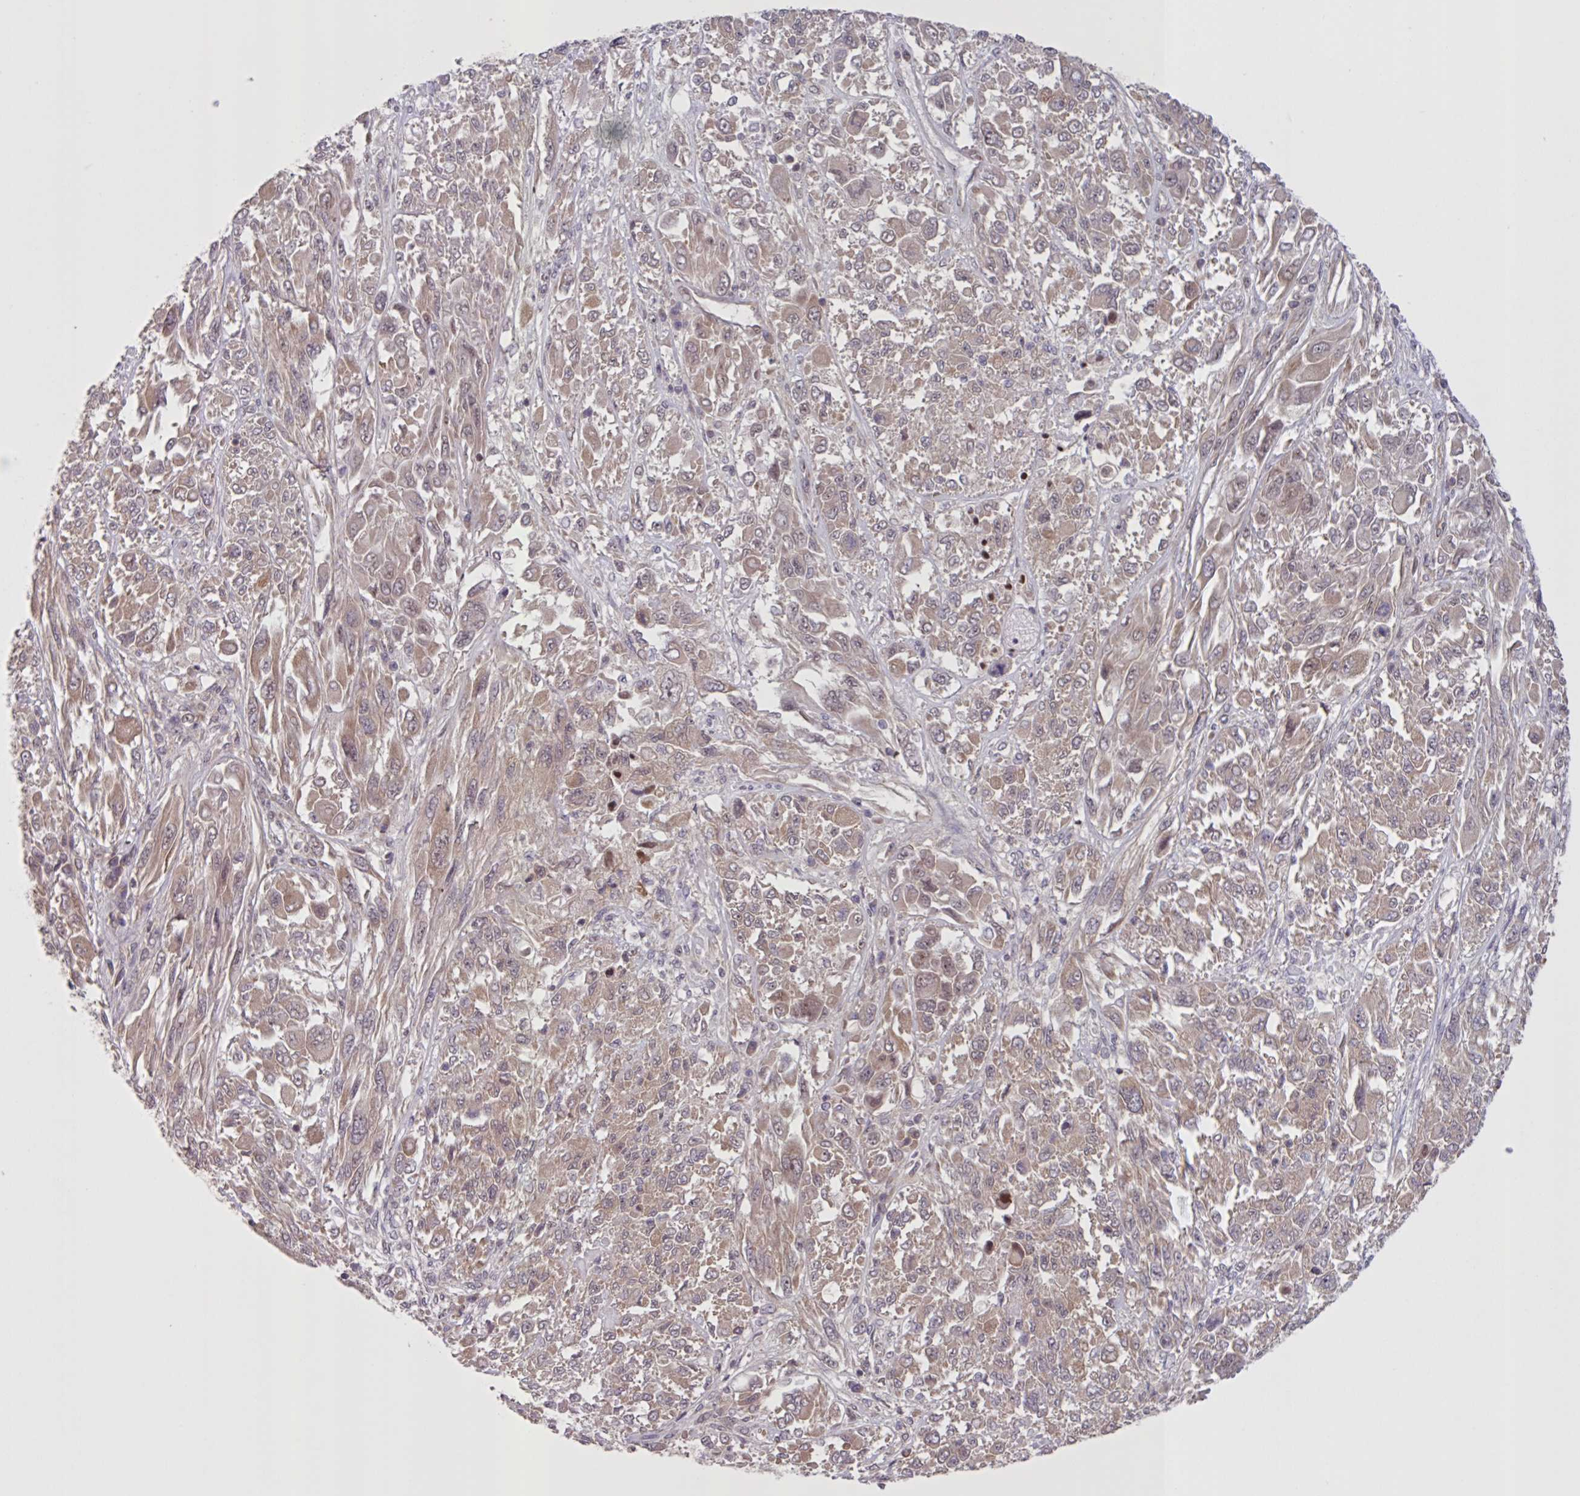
{"staining": {"intensity": "weak", "quantity": ">75%", "location": "cytoplasmic/membranous,nuclear"}, "tissue": "melanoma", "cell_type": "Tumor cells", "image_type": "cancer", "snomed": [{"axis": "morphology", "description": "Malignant melanoma, NOS"}, {"axis": "topography", "description": "Skin"}], "caption": "Tumor cells demonstrate low levels of weak cytoplasmic/membranous and nuclear expression in approximately >75% of cells in malignant melanoma. The protein is shown in brown color, while the nuclei are stained blue.", "gene": "CAMLG", "patient": {"sex": "female", "age": 91}}